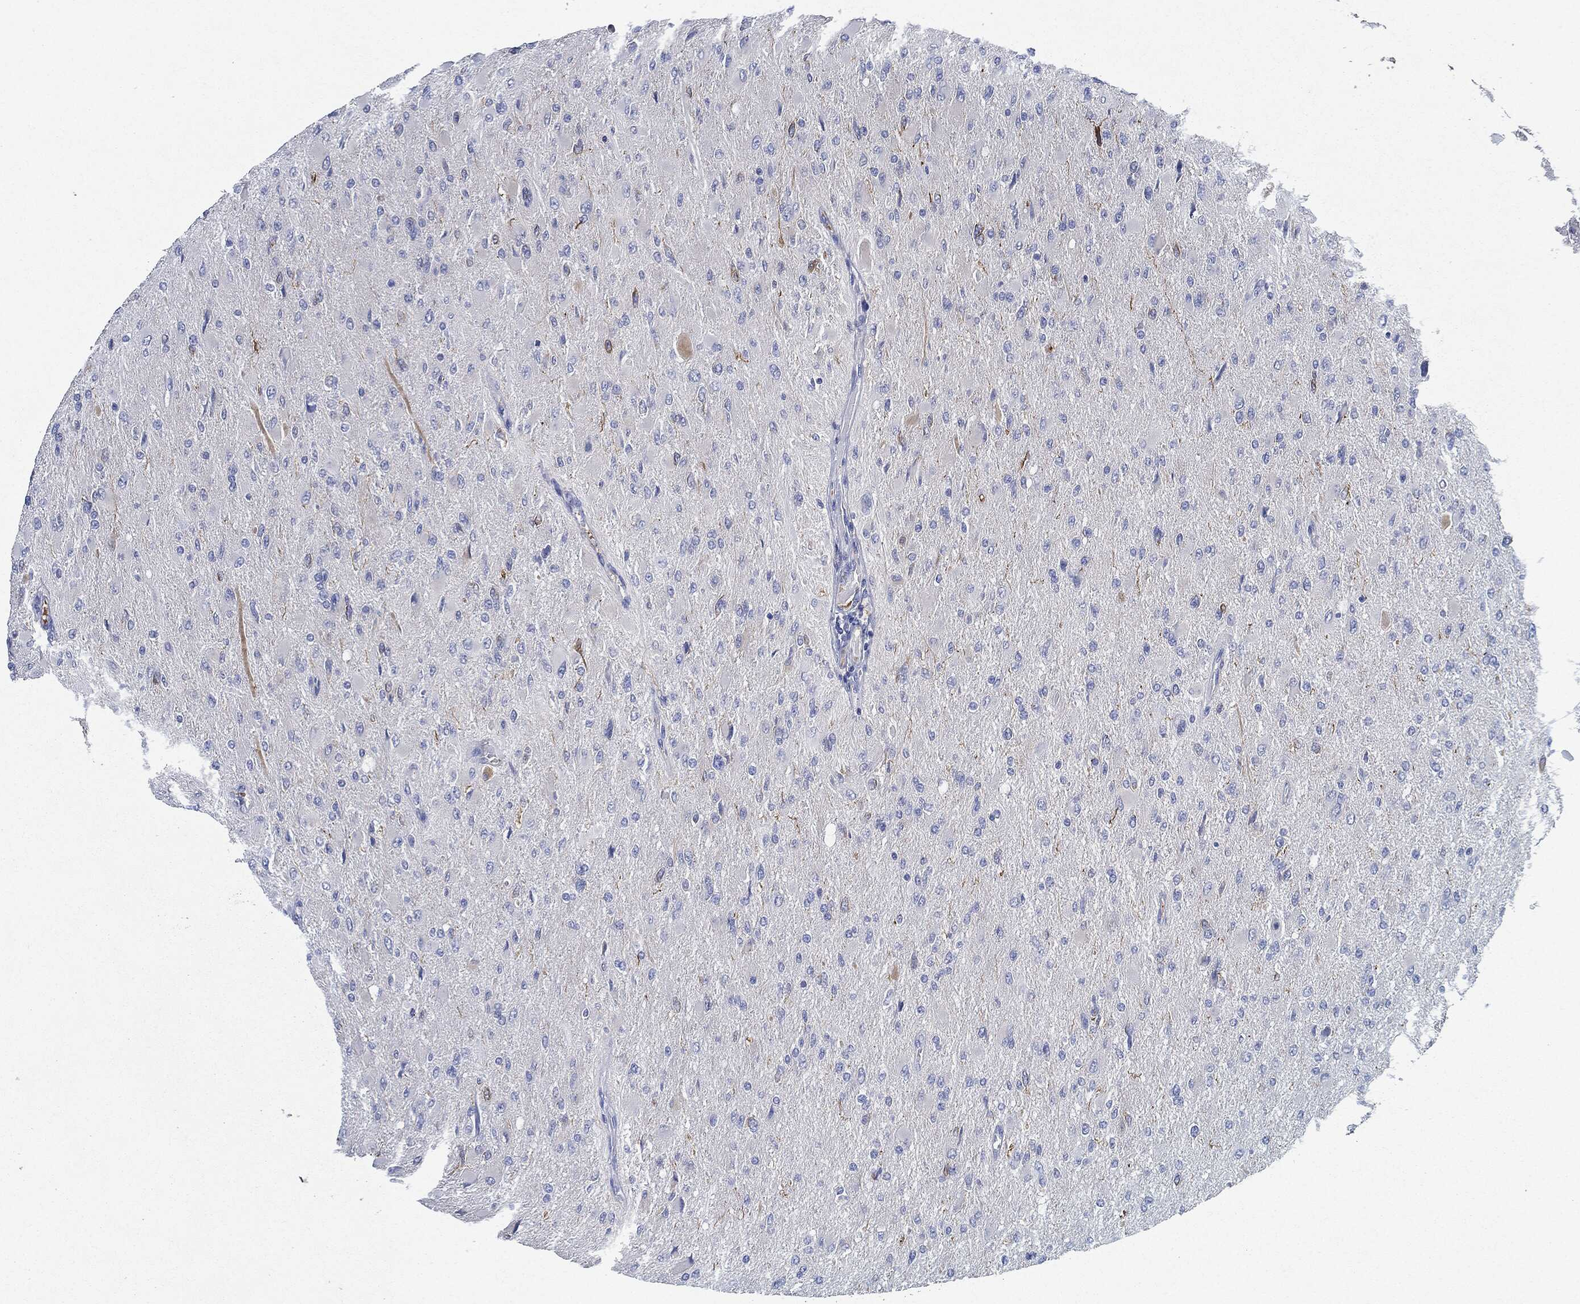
{"staining": {"intensity": "negative", "quantity": "none", "location": "none"}, "tissue": "glioma", "cell_type": "Tumor cells", "image_type": "cancer", "snomed": [{"axis": "morphology", "description": "Glioma, malignant, High grade"}, {"axis": "topography", "description": "Cerebral cortex"}], "caption": "This is an immunohistochemistry (IHC) histopathology image of glioma. There is no expression in tumor cells.", "gene": "IGLV6-57", "patient": {"sex": "female", "age": 36}}